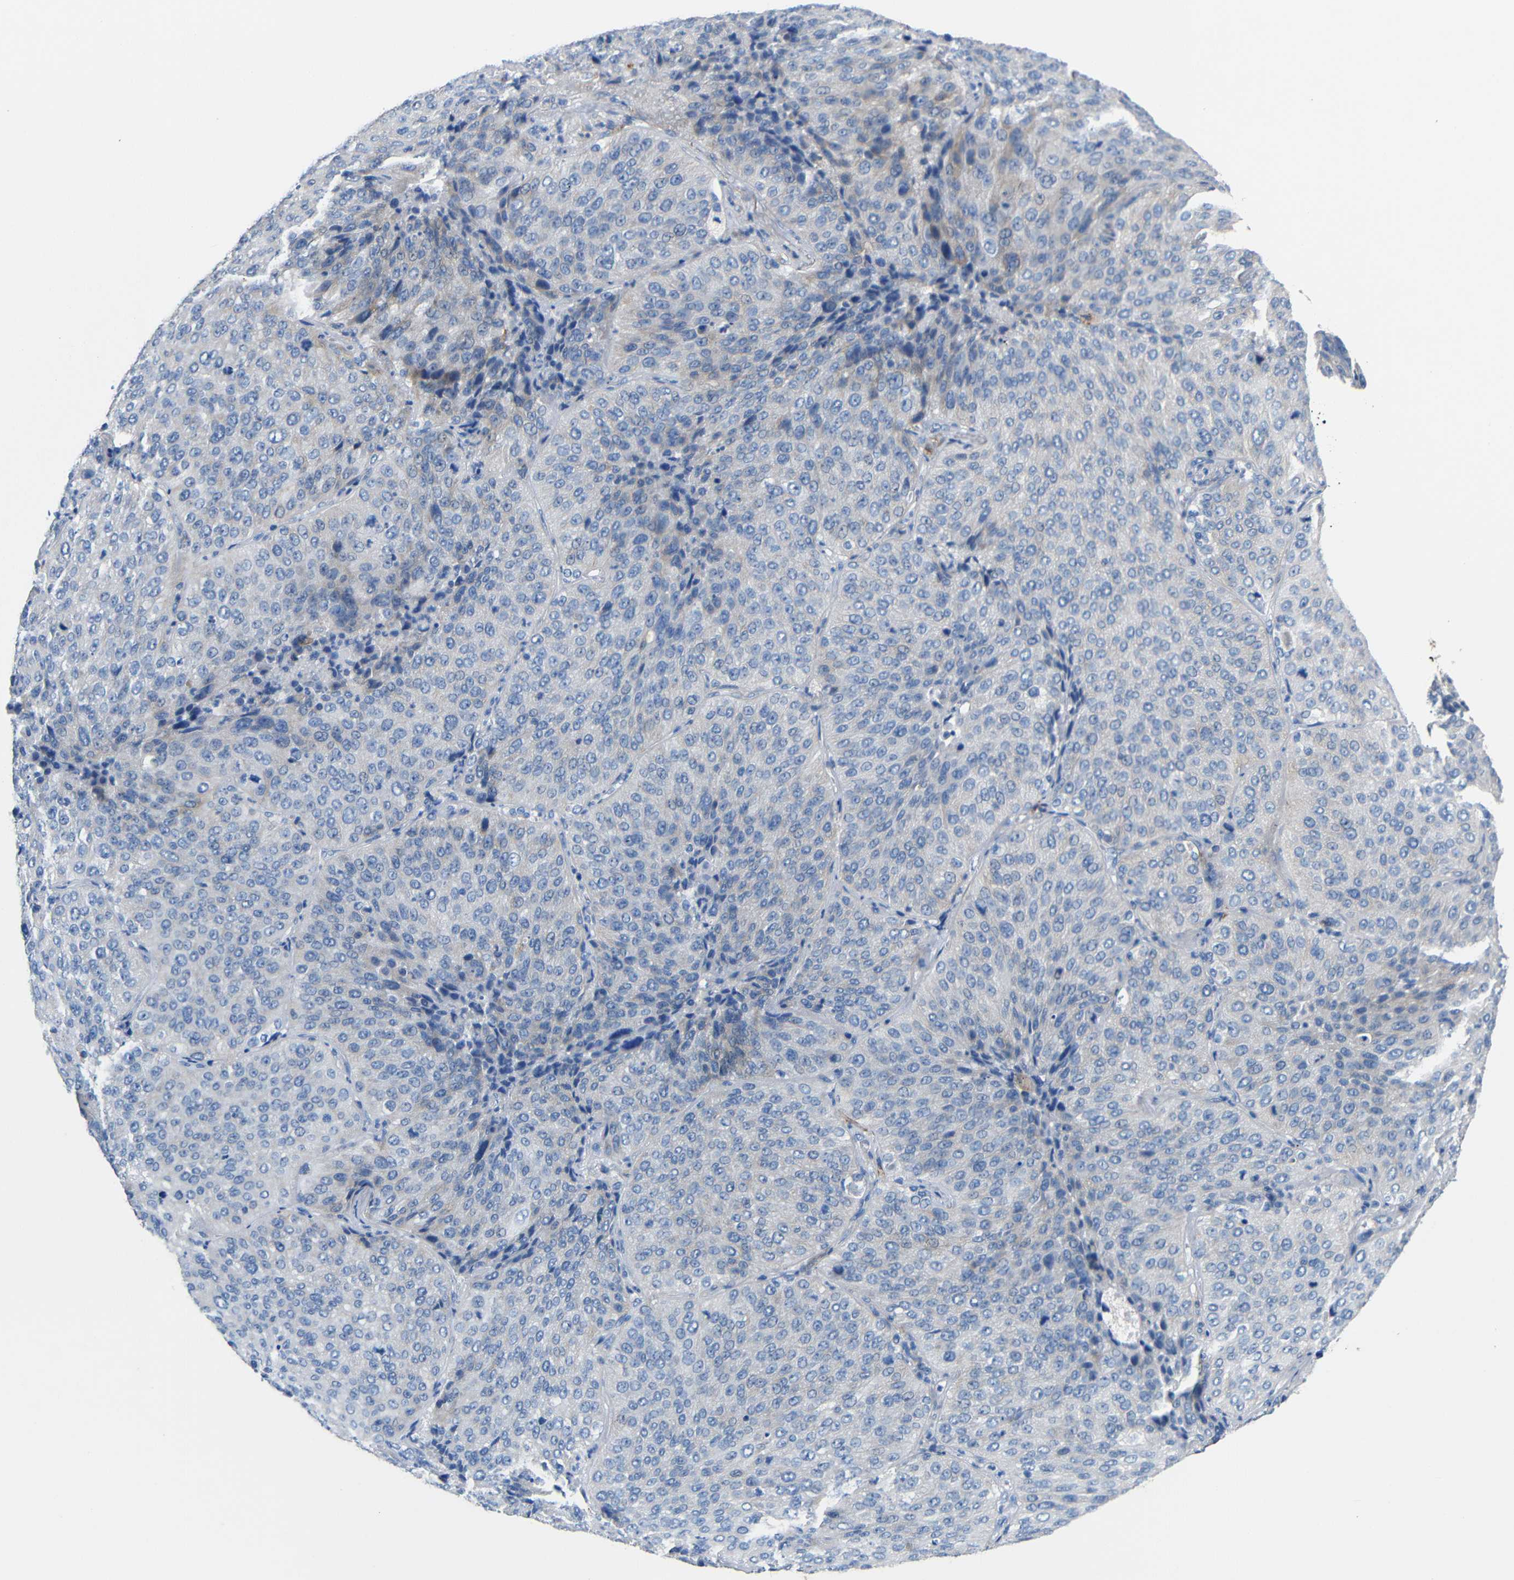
{"staining": {"intensity": "negative", "quantity": "none", "location": "none"}, "tissue": "lung cancer", "cell_type": "Tumor cells", "image_type": "cancer", "snomed": [{"axis": "morphology", "description": "Squamous cell carcinoma, NOS"}, {"axis": "topography", "description": "Lung"}], "caption": "DAB immunohistochemical staining of lung squamous cell carcinoma shows no significant staining in tumor cells. (DAB (3,3'-diaminobenzidine) IHC visualized using brightfield microscopy, high magnification).", "gene": "ACKR2", "patient": {"sex": "male", "age": 54}}